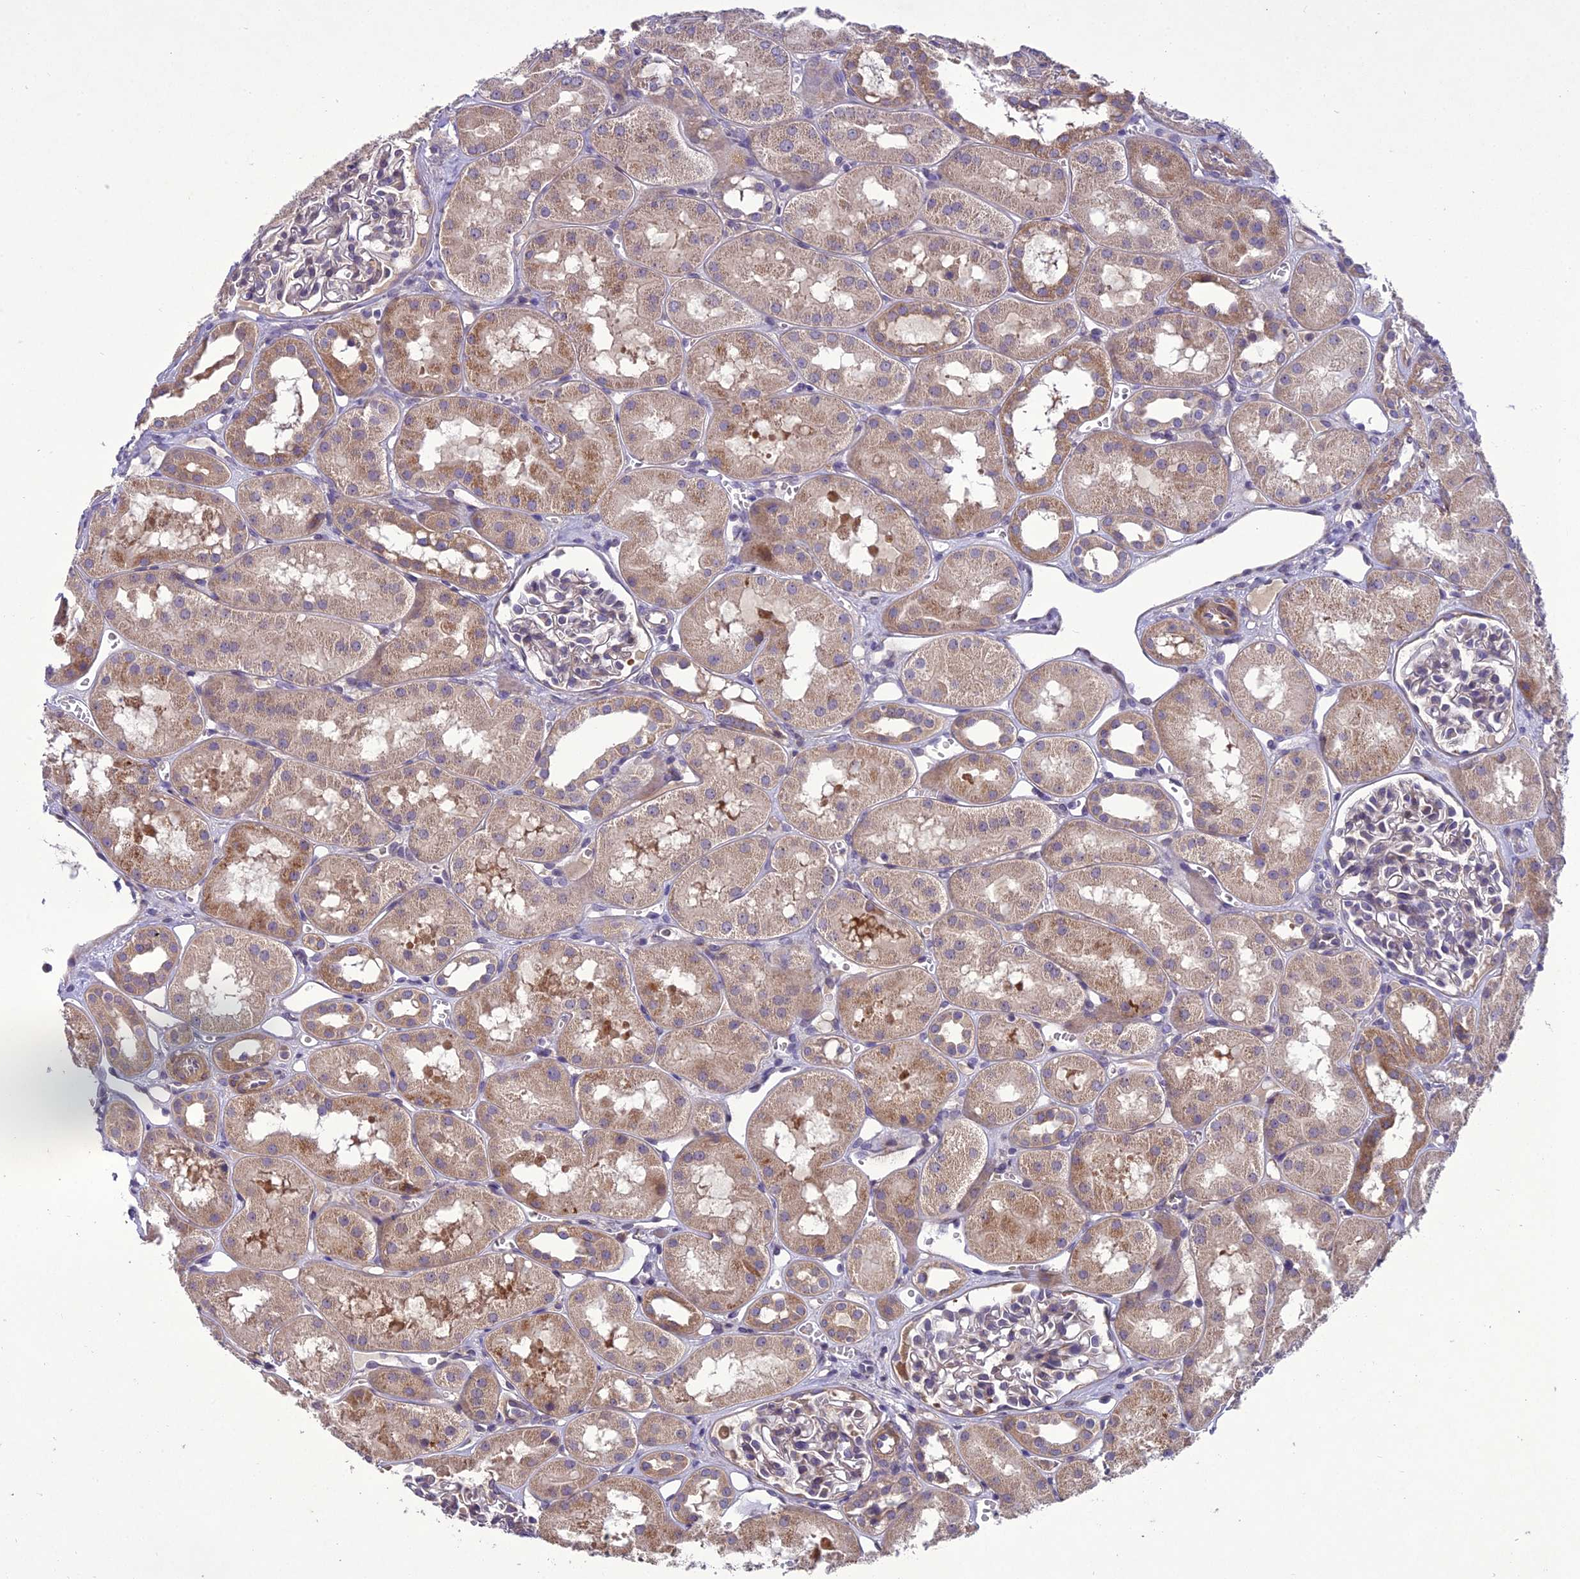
{"staining": {"intensity": "weak", "quantity": "<25%", "location": "cytoplasmic/membranous"}, "tissue": "kidney", "cell_type": "Cells in glomeruli", "image_type": "normal", "snomed": [{"axis": "morphology", "description": "Normal tissue, NOS"}, {"axis": "topography", "description": "Kidney"}], "caption": "Human kidney stained for a protein using immunohistochemistry (IHC) demonstrates no expression in cells in glomeruli.", "gene": "CENPL", "patient": {"sex": "male", "age": 16}}